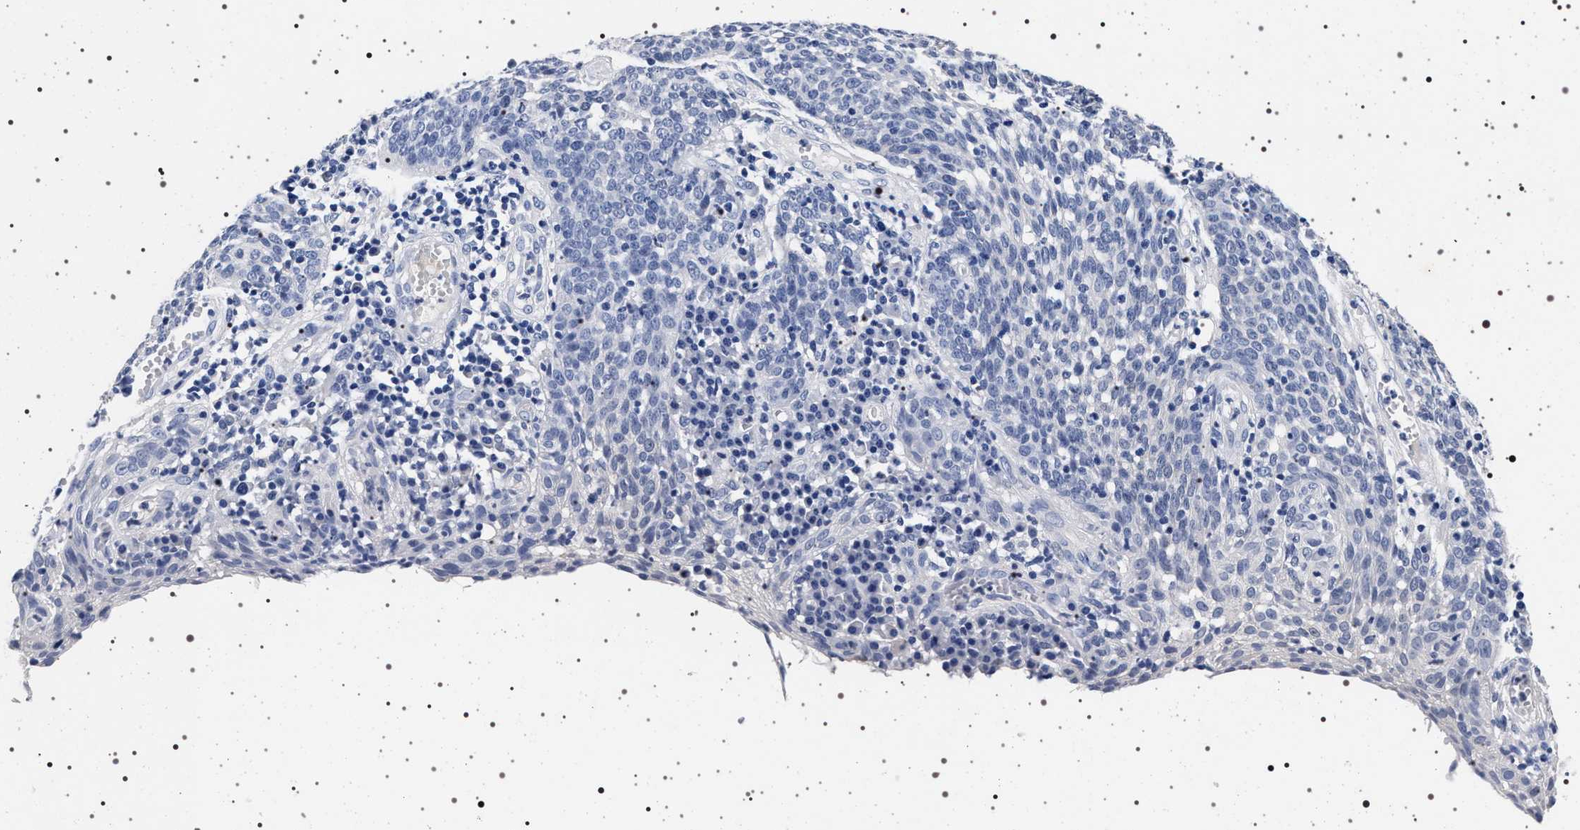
{"staining": {"intensity": "negative", "quantity": "none", "location": "none"}, "tissue": "cervical cancer", "cell_type": "Tumor cells", "image_type": "cancer", "snomed": [{"axis": "morphology", "description": "Squamous cell carcinoma, NOS"}, {"axis": "topography", "description": "Cervix"}], "caption": "High power microscopy photomicrograph of an immunohistochemistry (IHC) image of squamous cell carcinoma (cervical), revealing no significant expression in tumor cells. The staining was performed using DAB (3,3'-diaminobenzidine) to visualize the protein expression in brown, while the nuclei were stained in blue with hematoxylin (Magnification: 20x).", "gene": "MAPK10", "patient": {"sex": "female", "age": 34}}